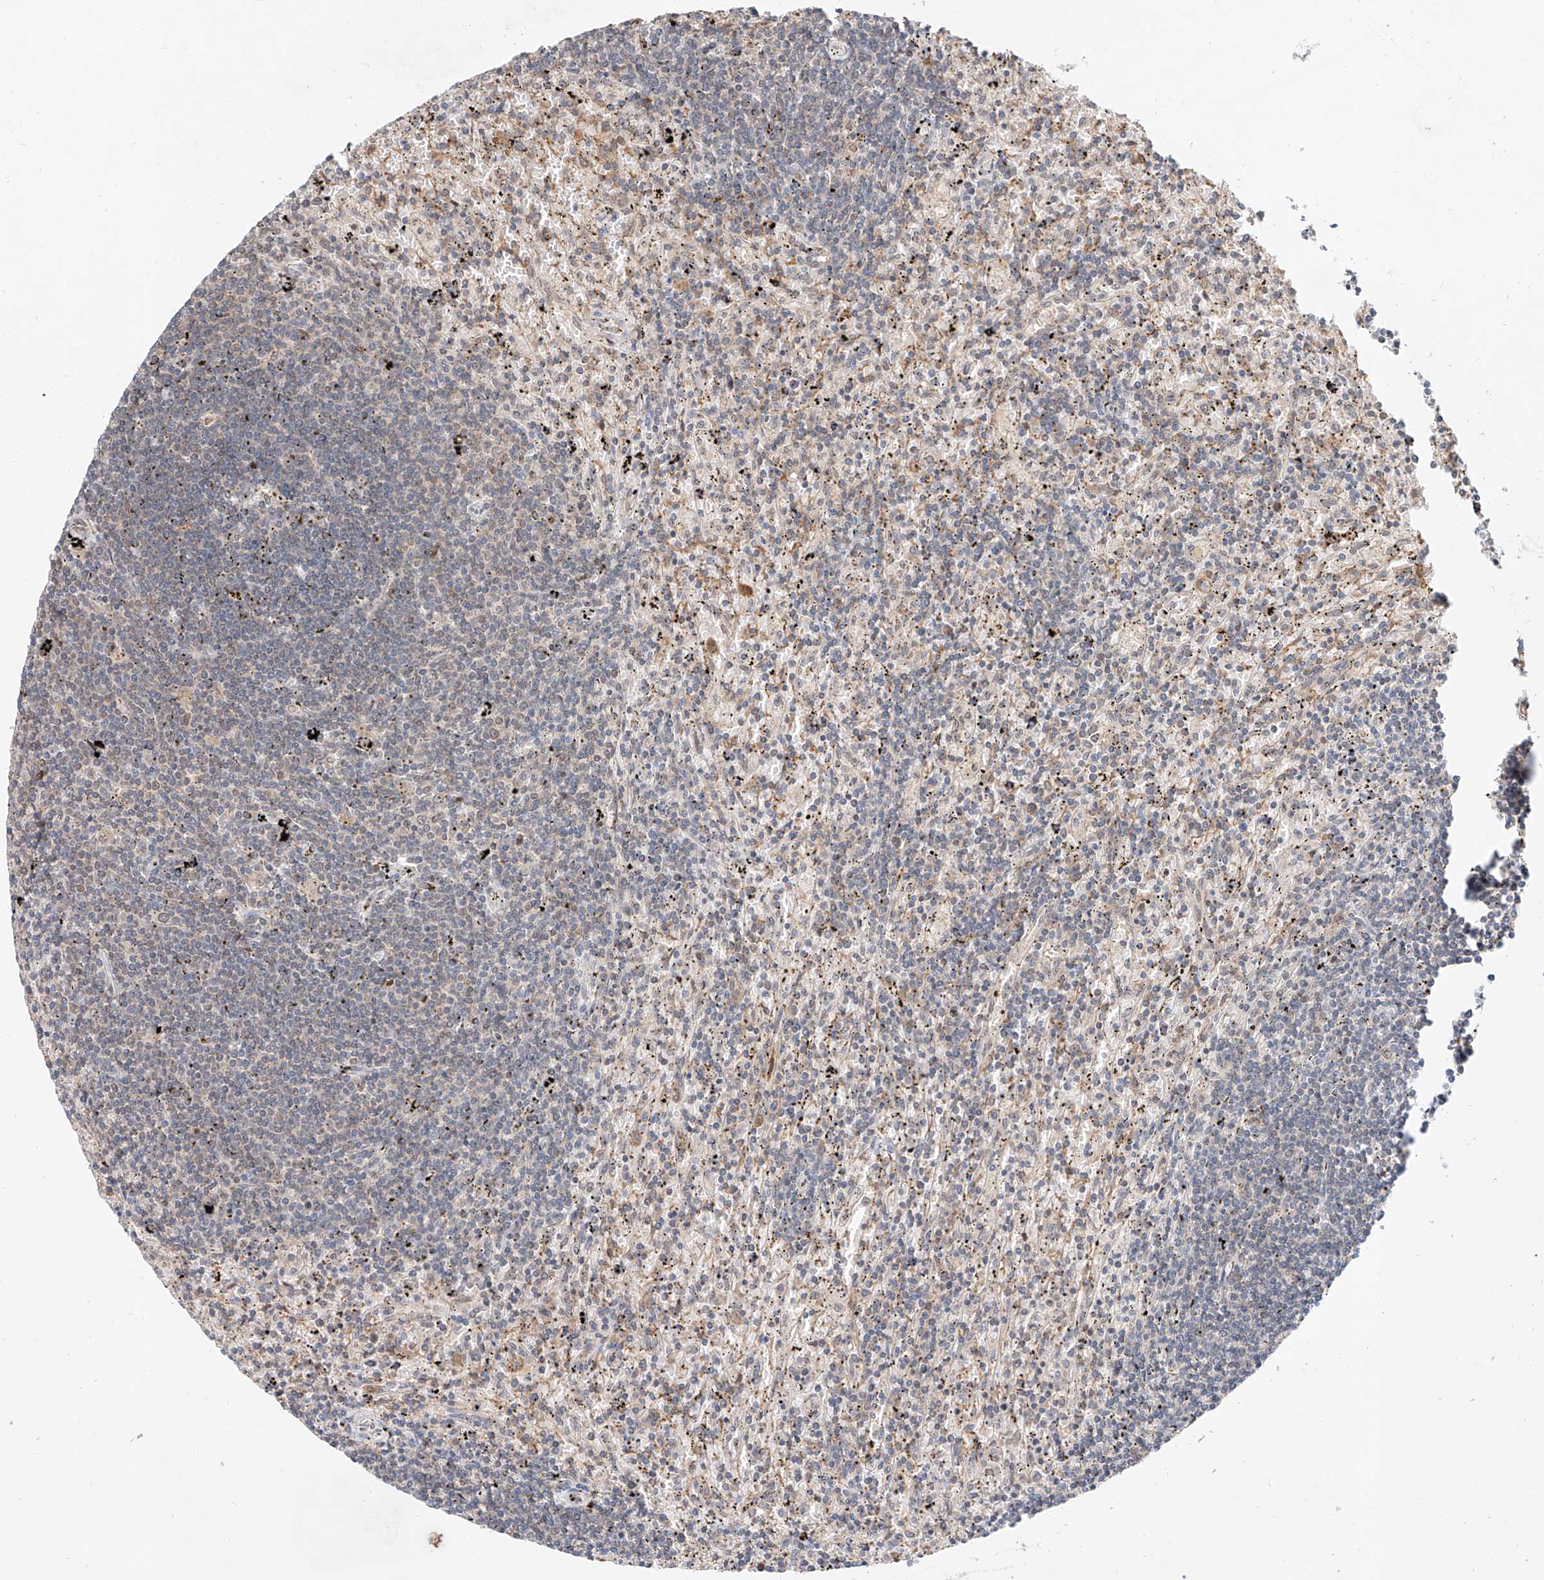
{"staining": {"intensity": "negative", "quantity": "none", "location": "none"}, "tissue": "lymphoma", "cell_type": "Tumor cells", "image_type": "cancer", "snomed": [{"axis": "morphology", "description": "Malignant lymphoma, non-Hodgkin's type, Low grade"}, {"axis": "topography", "description": "Spleen"}], "caption": "Protein analysis of malignant lymphoma, non-Hodgkin's type (low-grade) reveals no significant staining in tumor cells. Nuclei are stained in blue.", "gene": "DIRAS3", "patient": {"sex": "male", "age": 76}}